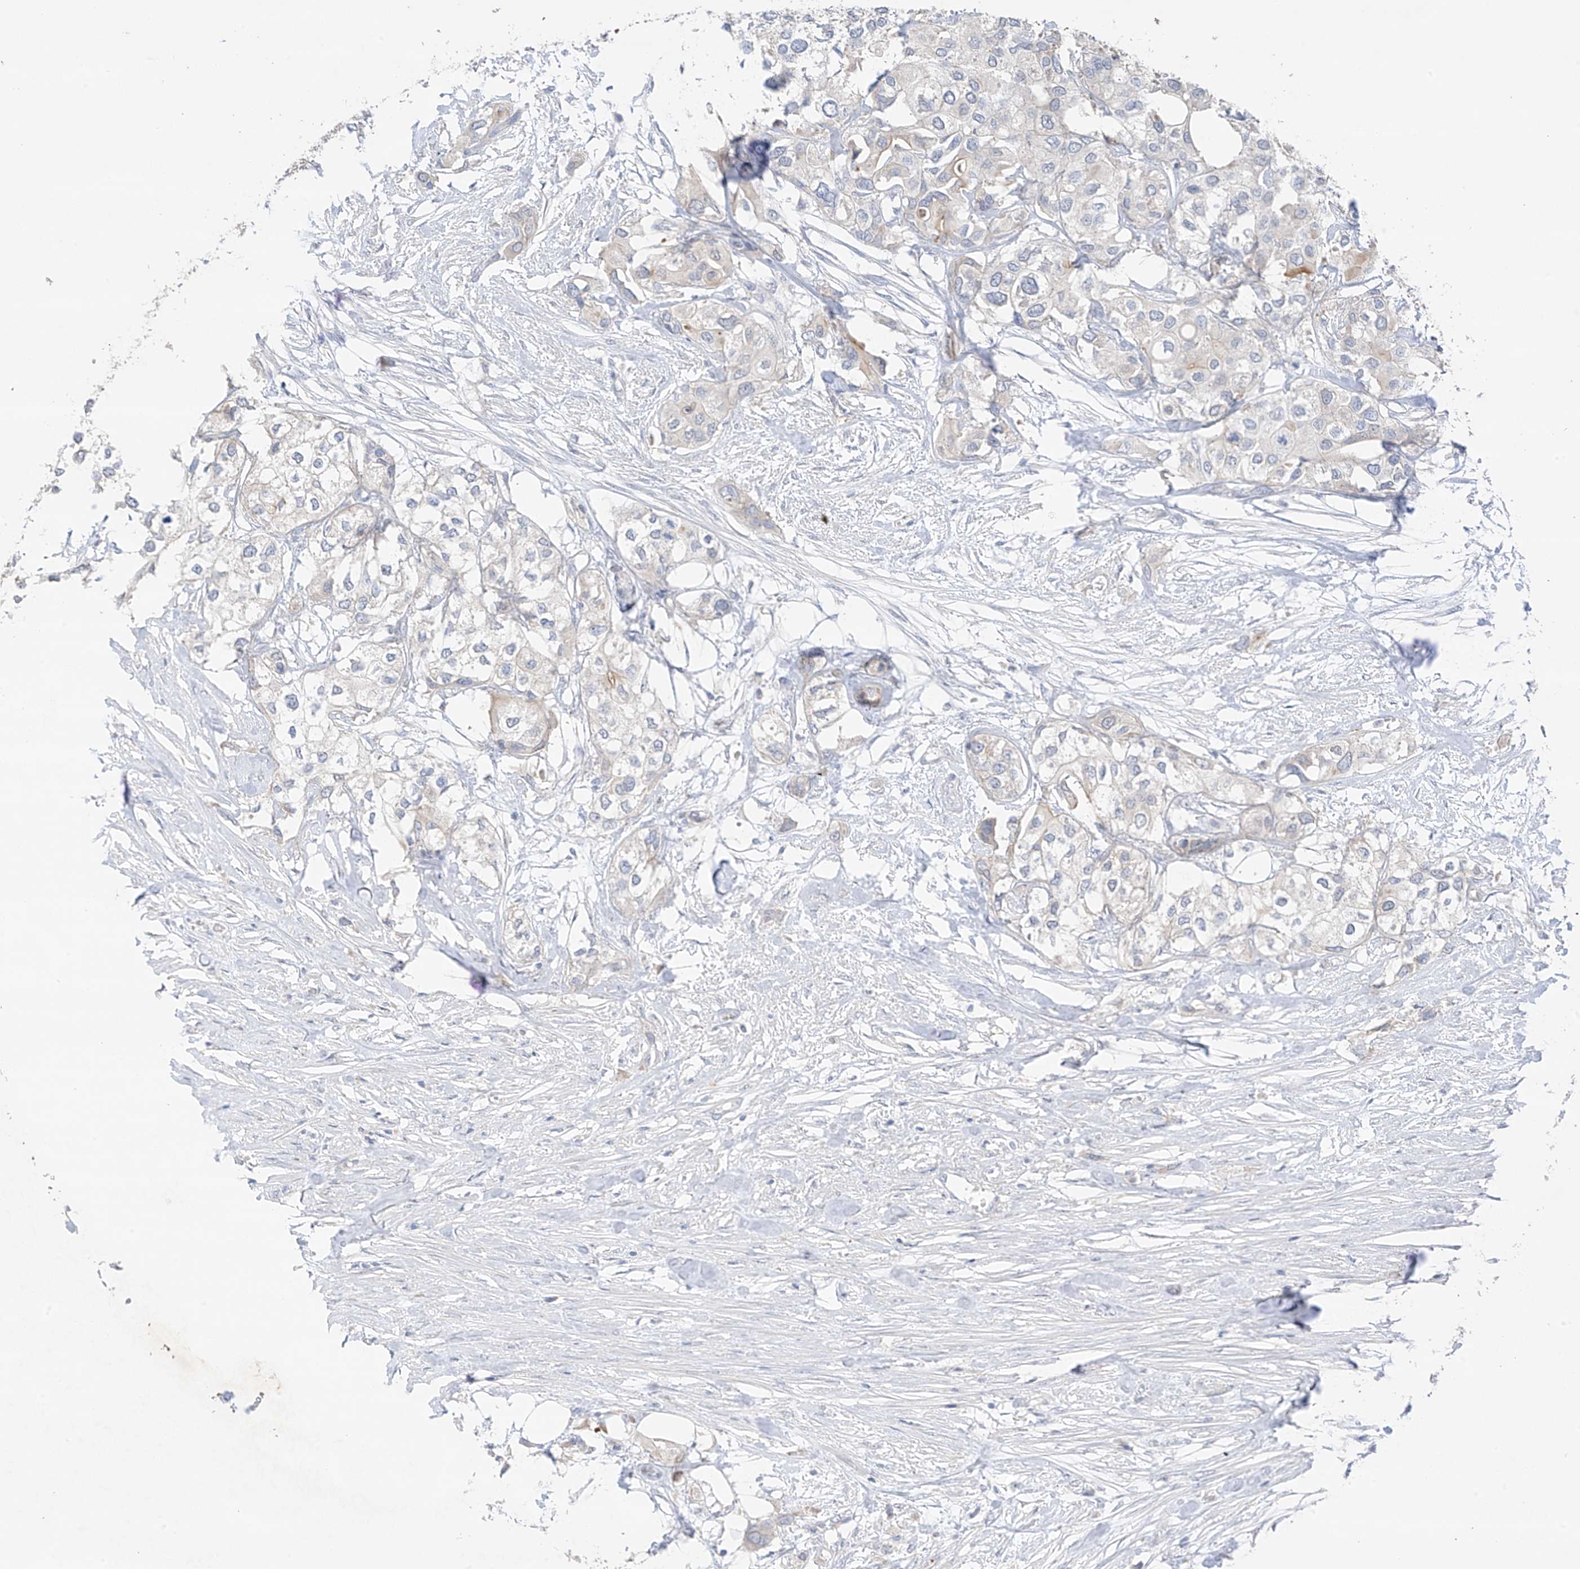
{"staining": {"intensity": "negative", "quantity": "none", "location": "none"}, "tissue": "urothelial cancer", "cell_type": "Tumor cells", "image_type": "cancer", "snomed": [{"axis": "morphology", "description": "Urothelial carcinoma, High grade"}, {"axis": "topography", "description": "Urinary bladder"}], "caption": "Immunohistochemistry photomicrograph of human urothelial carcinoma (high-grade) stained for a protein (brown), which reveals no staining in tumor cells. The staining is performed using DAB brown chromogen with nuclei counter-stained in using hematoxylin.", "gene": "CAPN13", "patient": {"sex": "male", "age": 64}}